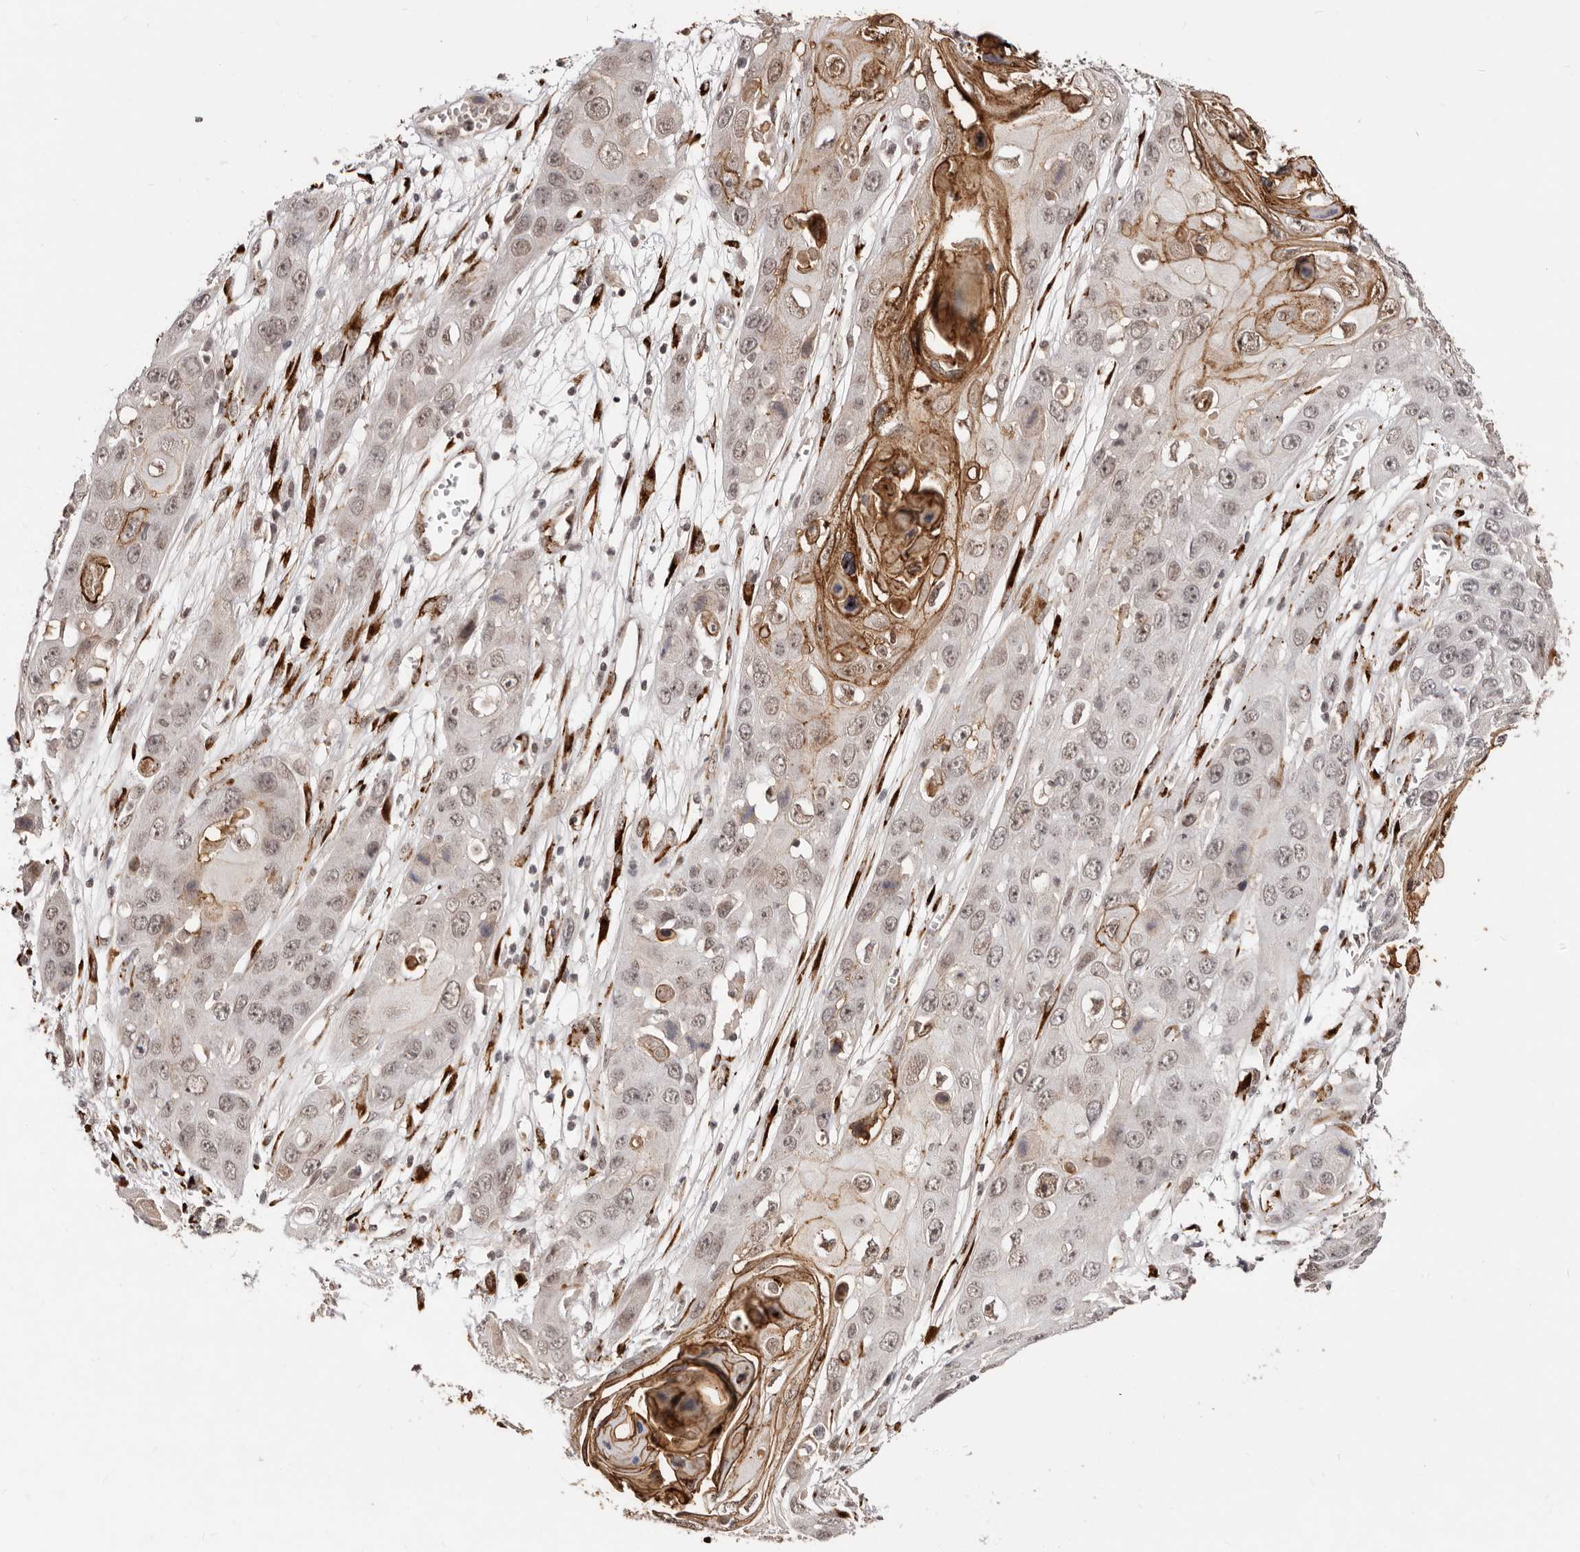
{"staining": {"intensity": "weak", "quantity": ">75%", "location": "nuclear"}, "tissue": "skin cancer", "cell_type": "Tumor cells", "image_type": "cancer", "snomed": [{"axis": "morphology", "description": "Squamous cell carcinoma, NOS"}, {"axis": "topography", "description": "Skin"}], "caption": "Tumor cells show weak nuclear positivity in approximately >75% of cells in skin cancer (squamous cell carcinoma). The protein is stained brown, and the nuclei are stained in blue (DAB (3,3'-diaminobenzidine) IHC with brightfield microscopy, high magnification).", "gene": "SRCAP", "patient": {"sex": "male", "age": 55}}